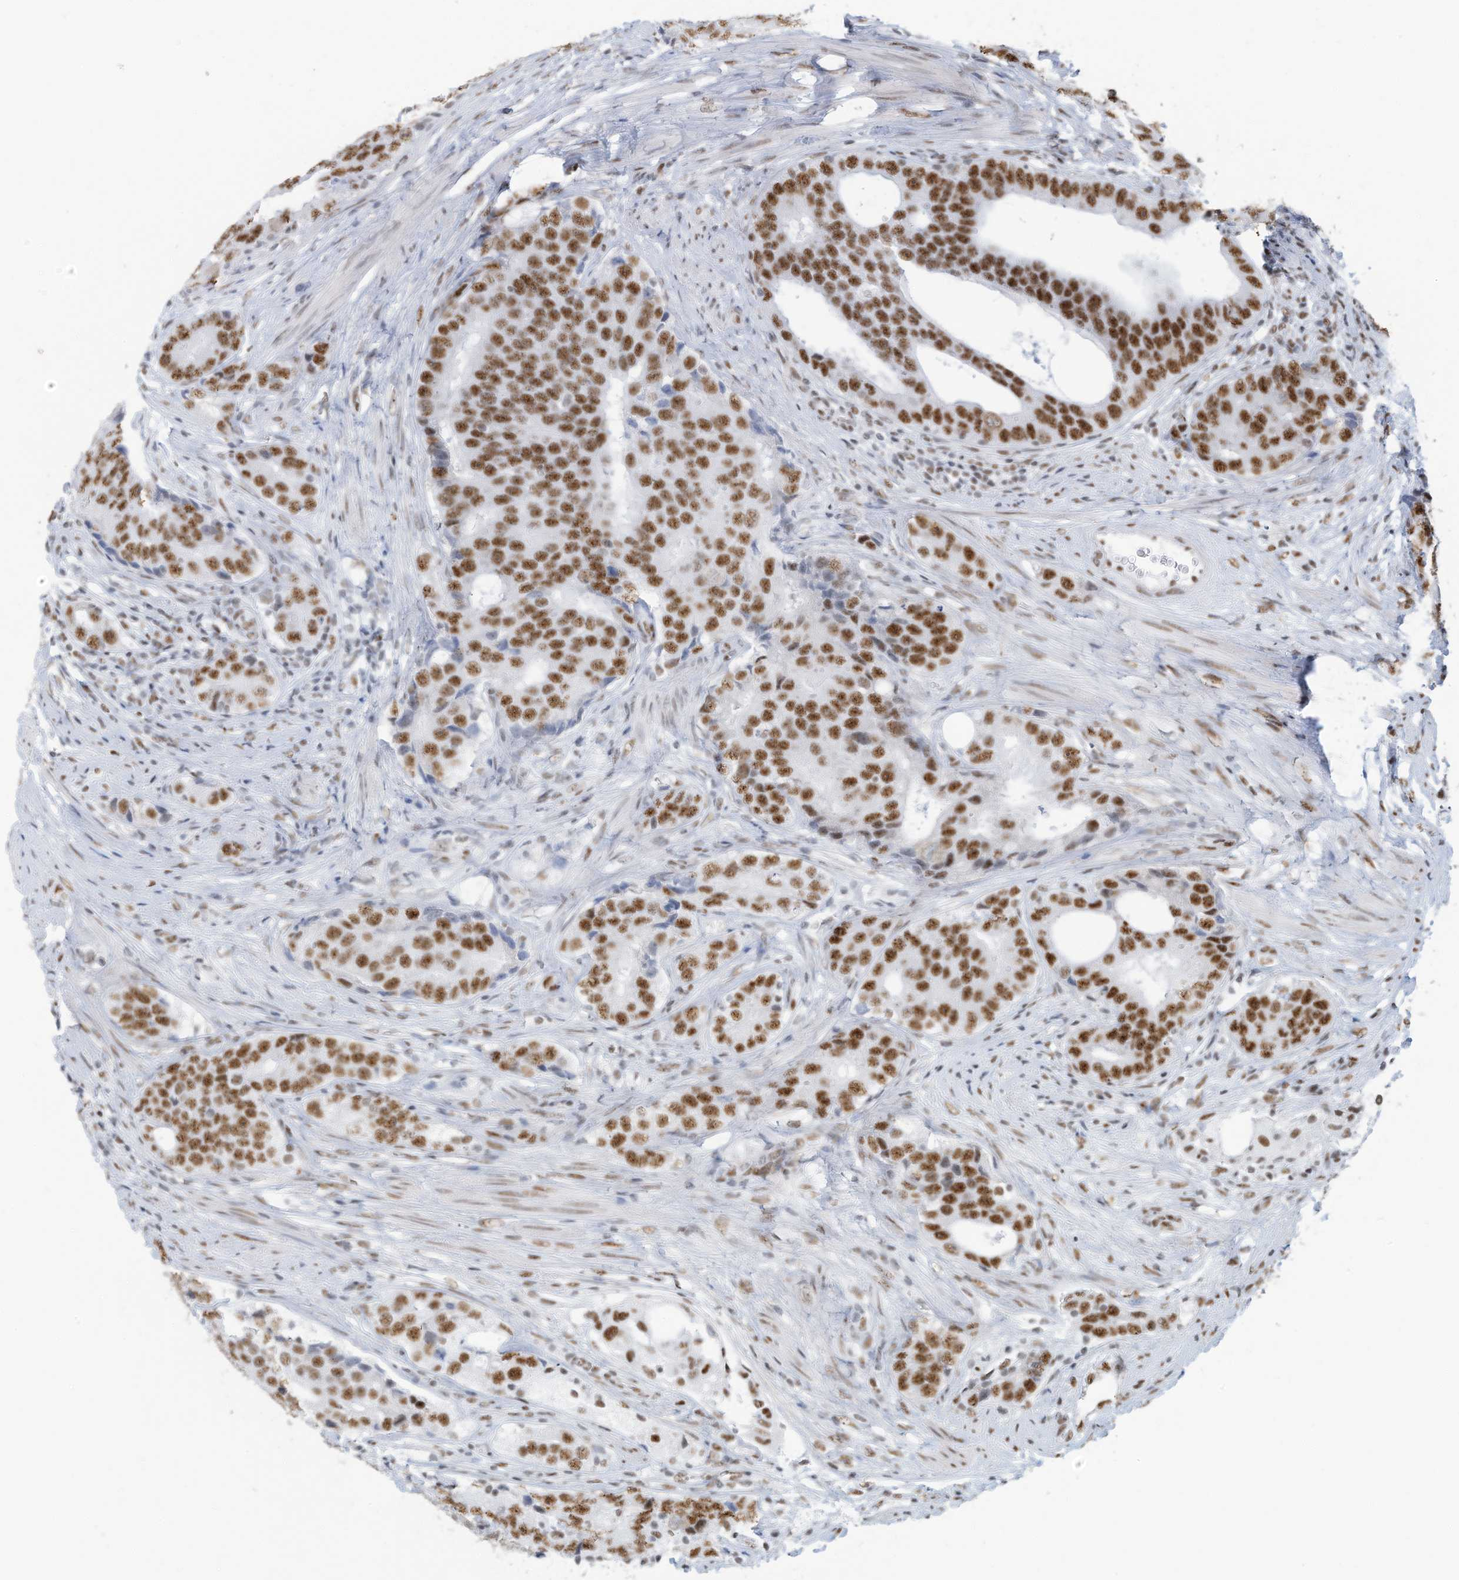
{"staining": {"intensity": "moderate", "quantity": ">75%", "location": "nuclear"}, "tissue": "prostate cancer", "cell_type": "Tumor cells", "image_type": "cancer", "snomed": [{"axis": "morphology", "description": "Adenocarcinoma, High grade"}, {"axis": "topography", "description": "Prostate"}], "caption": "Prostate high-grade adenocarcinoma stained for a protein (brown) demonstrates moderate nuclear positive positivity in approximately >75% of tumor cells.", "gene": "SARNP", "patient": {"sex": "male", "age": 56}}